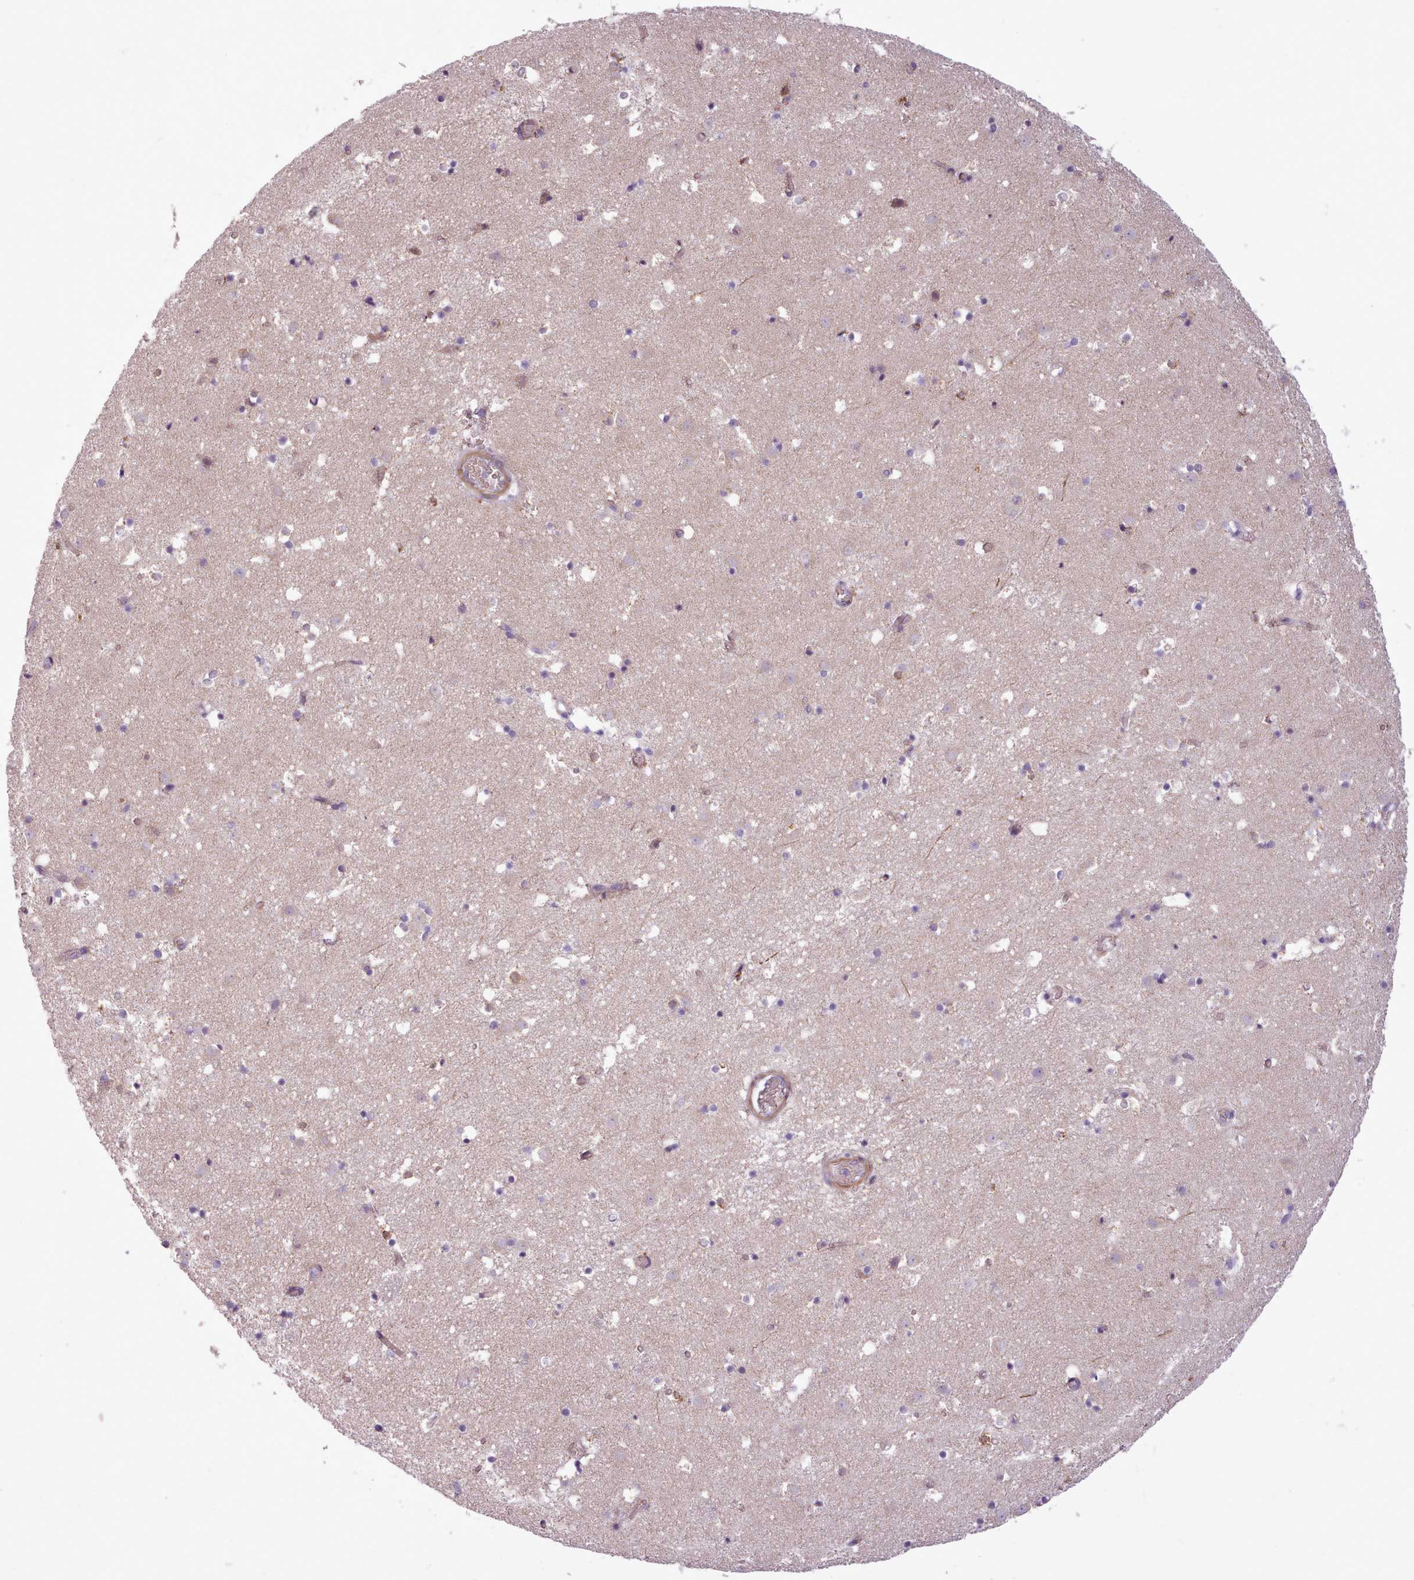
{"staining": {"intensity": "negative", "quantity": "none", "location": "none"}, "tissue": "caudate", "cell_type": "Glial cells", "image_type": "normal", "snomed": [{"axis": "morphology", "description": "Normal tissue, NOS"}, {"axis": "topography", "description": "Lateral ventricle wall"}], "caption": "IHC of normal caudate displays no staining in glial cells.", "gene": "AVL9", "patient": {"sex": "male", "age": 25}}